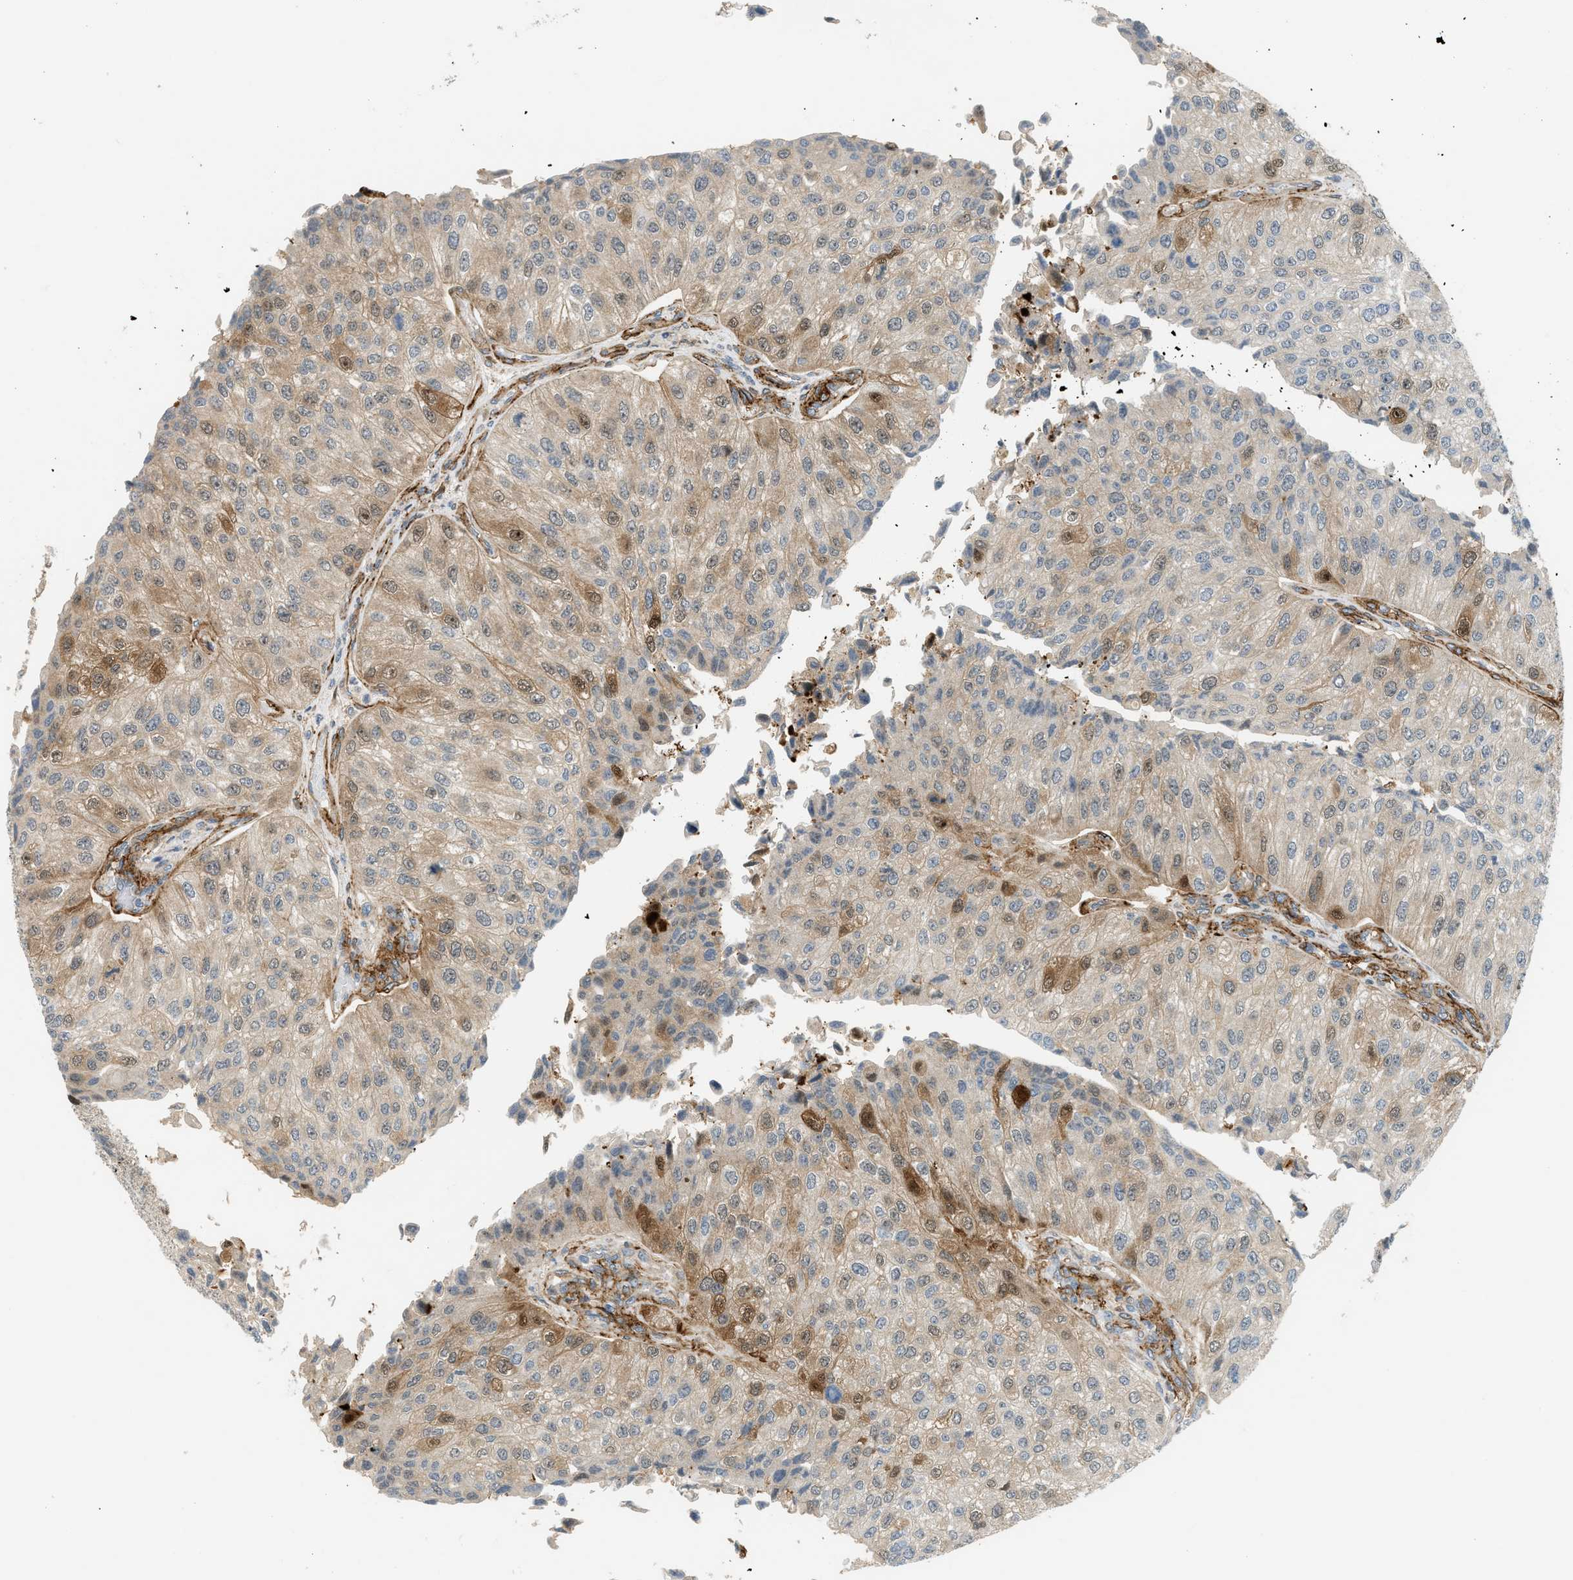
{"staining": {"intensity": "moderate", "quantity": "25%-75%", "location": "cytoplasmic/membranous"}, "tissue": "urothelial cancer", "cell_type": "Tumor cells", "image_type": "cancer", "snomed": [{"axis": "morphology", "description": "Urothelial carcinoma, High grade"}, {"axis": "topography", "description": "Kidney"}, {"axis": "topography", "description": "Urinary bladder"}], "caption": "Urothelial carcinoma (high-grade) stained for a protein (brown) shows moderate cytoplasmic/membranous positive expression in about 25%-75% of tumor cells.", "gene": "EDNRA", "patient": {"sex": "male", "age": 77}}